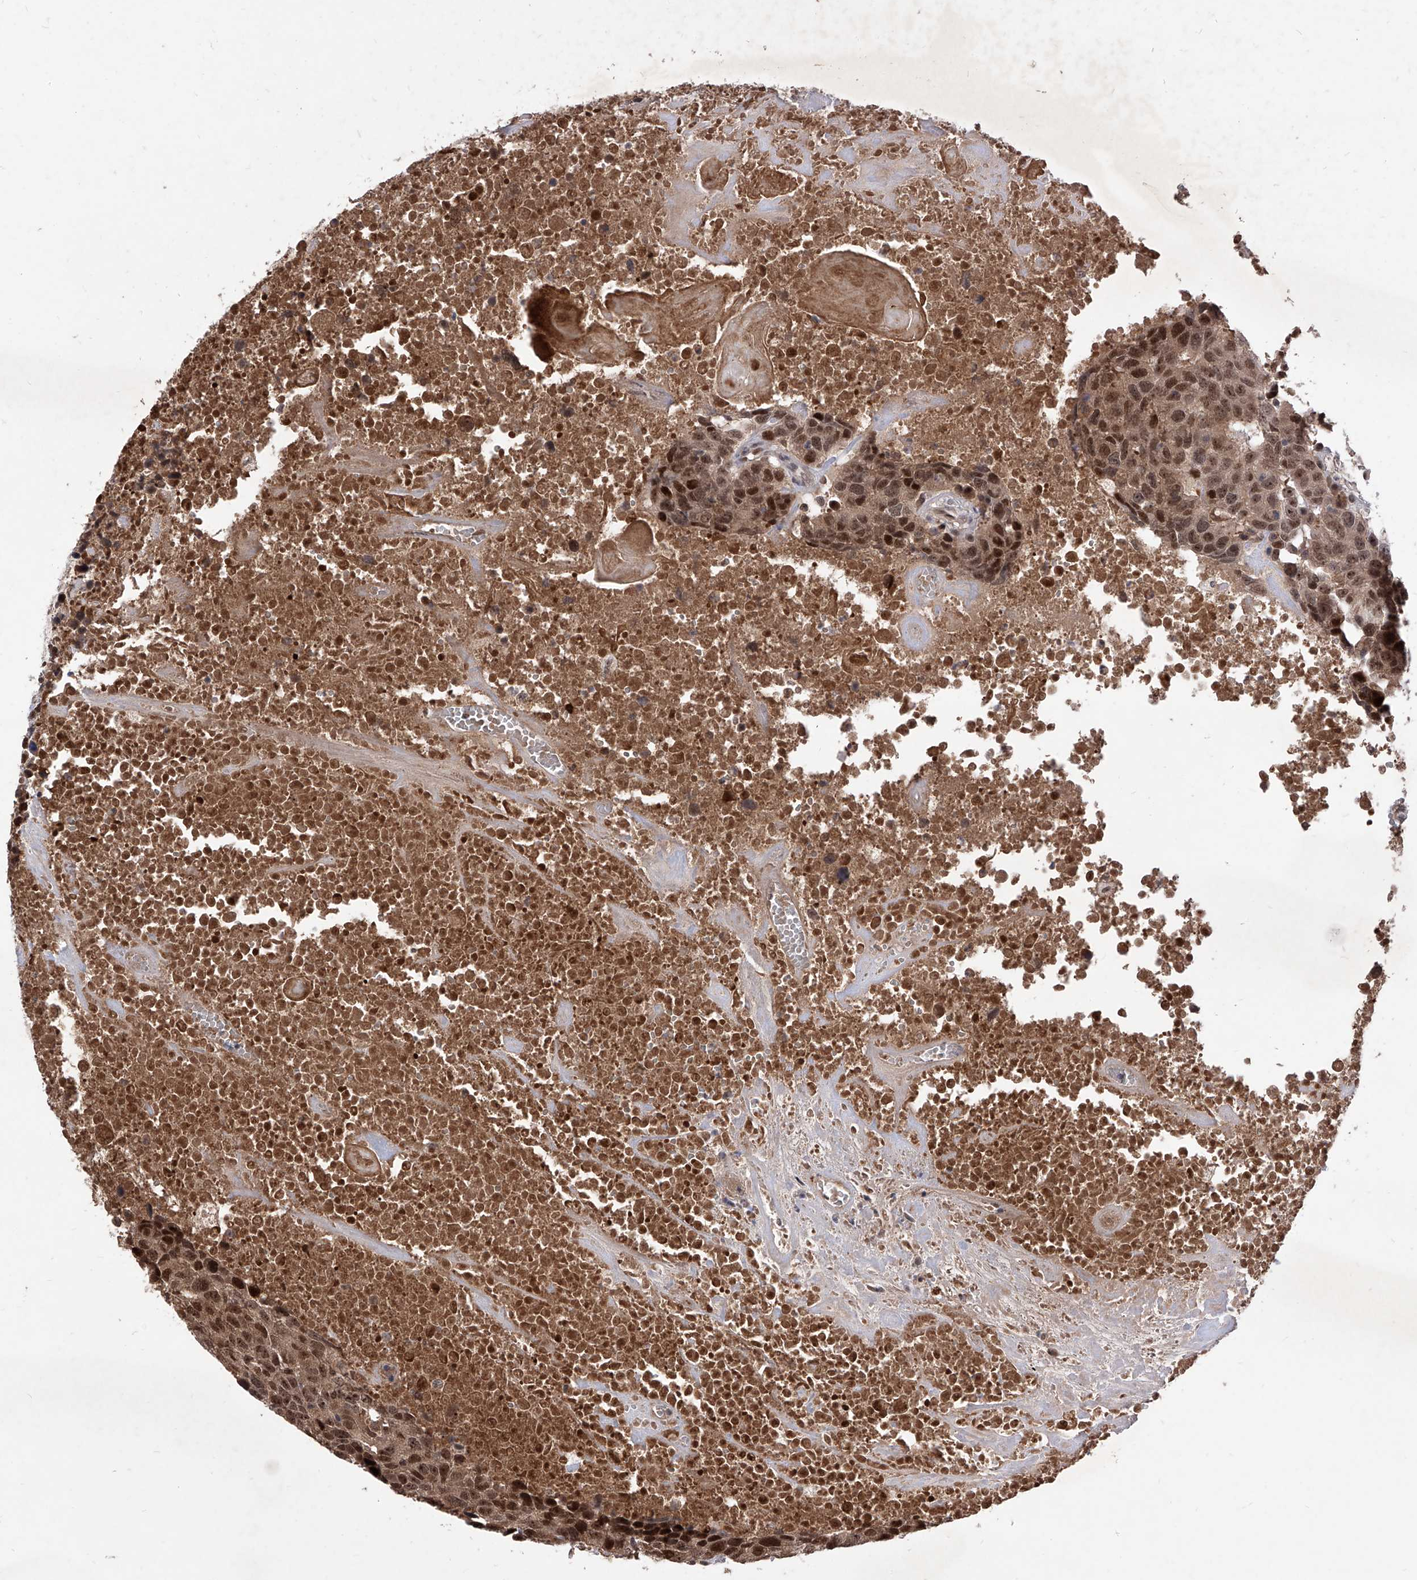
{"staining": {"intensity": "moderate", "quantity": ">75%", "location": "cytoplasmic/membranous,nuclear"}, "tissue": "head and neck cancer", "cell_type": "Tumor cells", "image_type": "cancer", "snomed": [{"axis": "morphology", "description": "Squamous cell carcinoma, NOS"}, {"axis": "topography", "description": "Head-Neck"}], "caption": "Tumor cells reveal medium levels of moderate cytoplasmic/membranous and nuclear staining in approximately >75% of cells in head and neck cancer (squamous cell carcinoma).", "gene": "LGR4", "patient": {"sex": "male", "age": 66}}